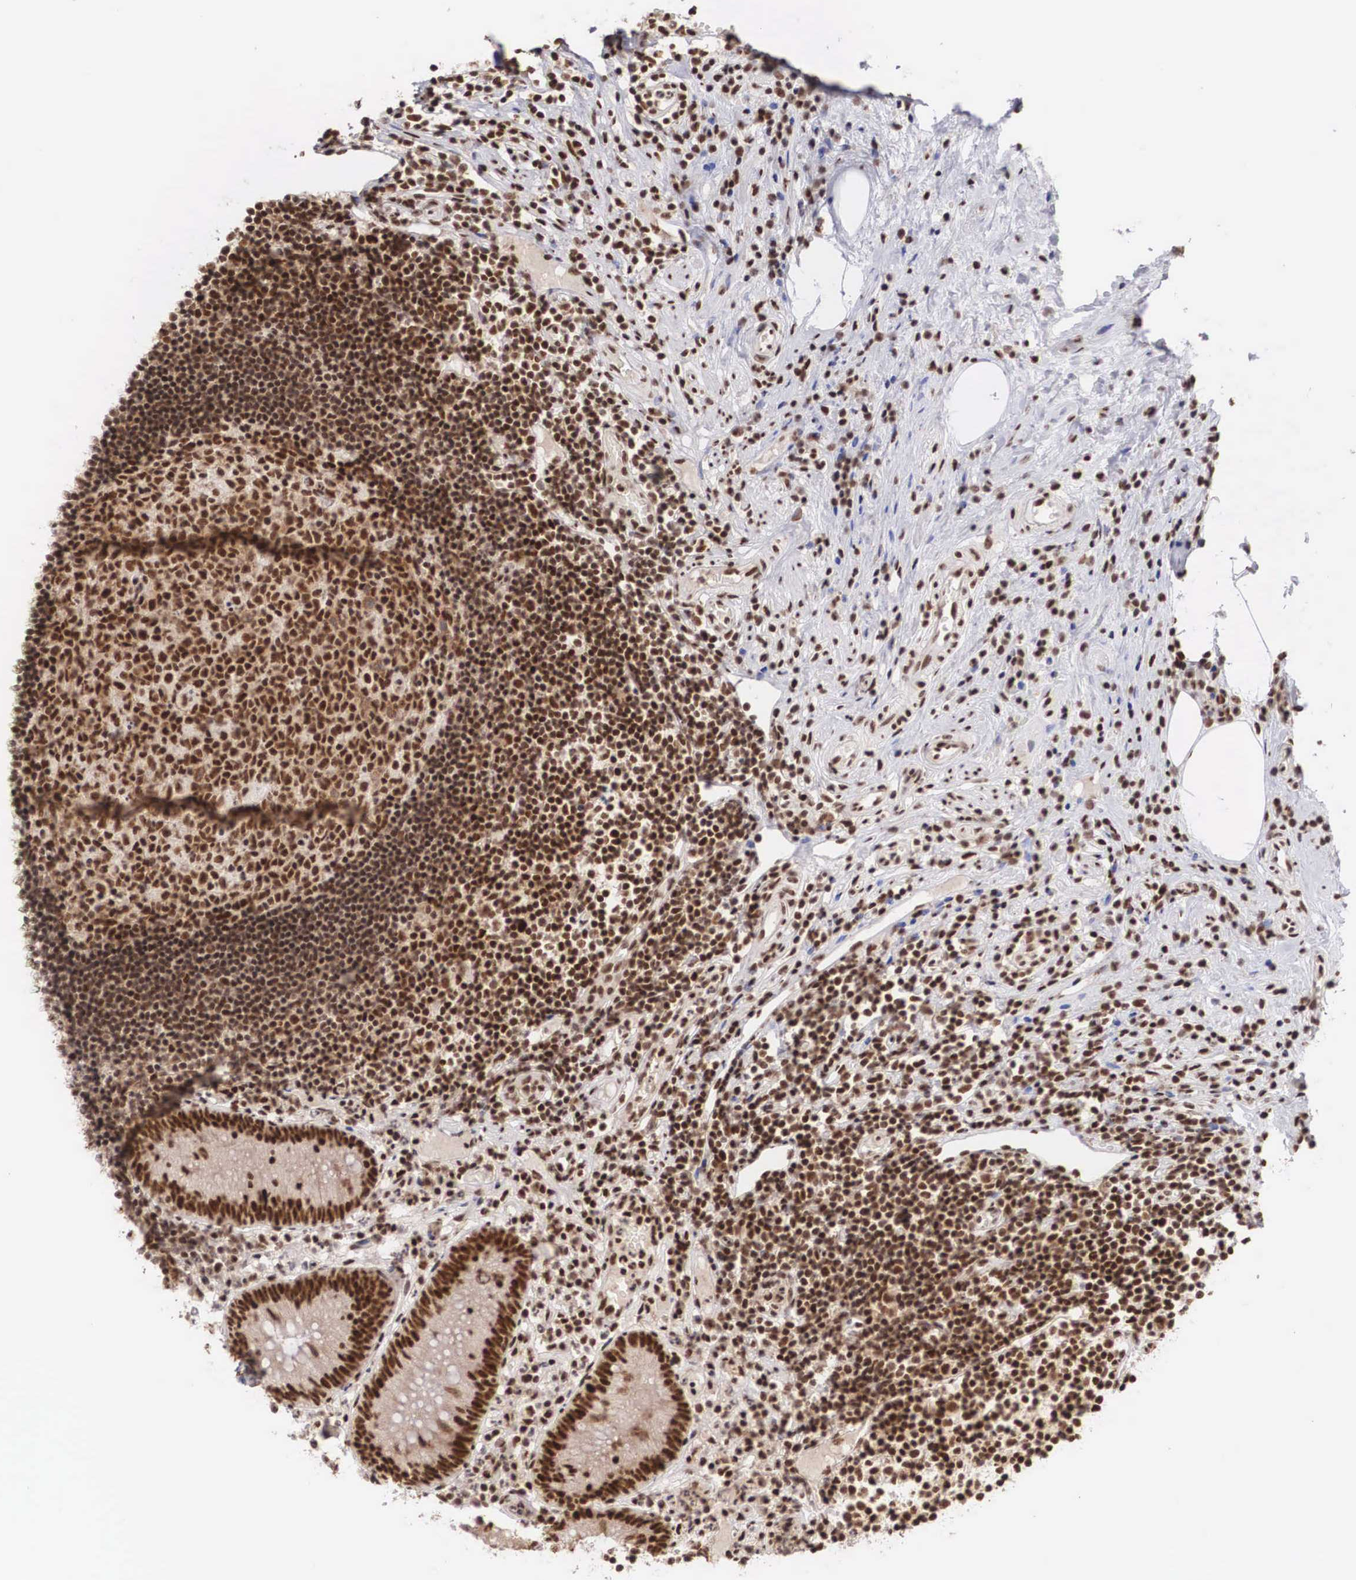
{"staining": {"intensity": "strong", "quantity": ">75%", "location": "nuclear"}, "tissue": "appendix", "cell_type": "Glandular cells", "image_type": "normal", "snomed": [{"axis": "morphology", "description": "Normal tissue, NOS"}, {"axis": "topography", "description": "Appendix"}], "caption": "IHC of normal human appendix displays high levels of strong nuclear positivity in about >75% of glandular cells. The protein of interest is stained brown, and the nuclei are stained in blue (DAB IHC with brightfield microscopy, high magnification).", "gene": "HTATSF1", "patient": {"sex": "male", "age": 25}}